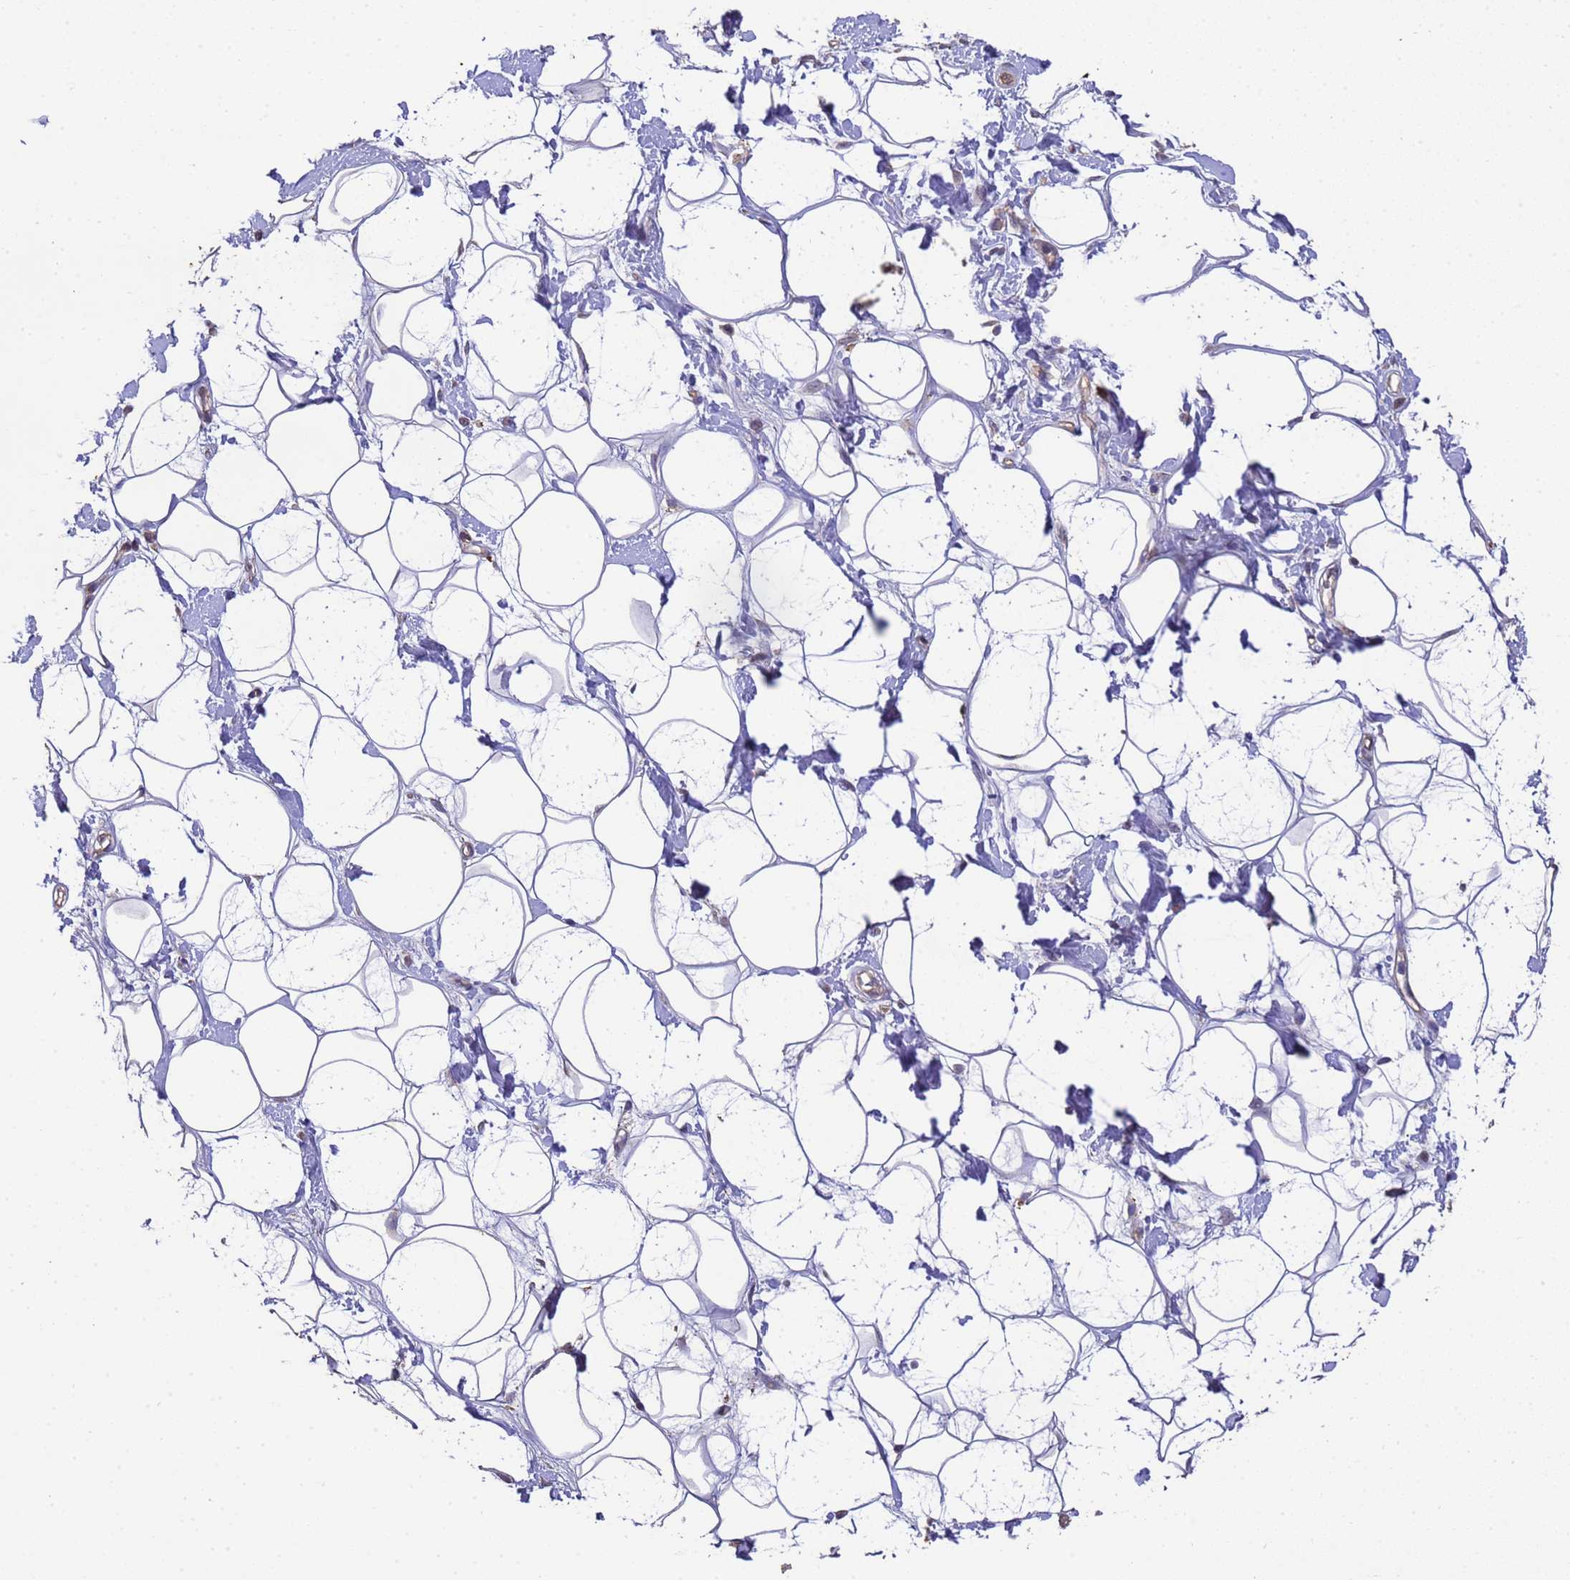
{"staining": {"intensity": "negative", "quantity": "none", "location": "none"}, "tissue": "adipose tissue", "cell_type": "Adipocytes", "image_type": "normal", "snomed": [{"axis": "morphology", "description": "Normal tissue, NOS"}, {"axis": "topography", "description": "Breast"}], "caption": "There is no significant positivity in adipocytes of adipose tissue. (DAB immunohistochemistry visualized using brightfield microscopy, high magnification).", "gene": "NPHP1", "patient": {"sex": "female", "age": 26}}